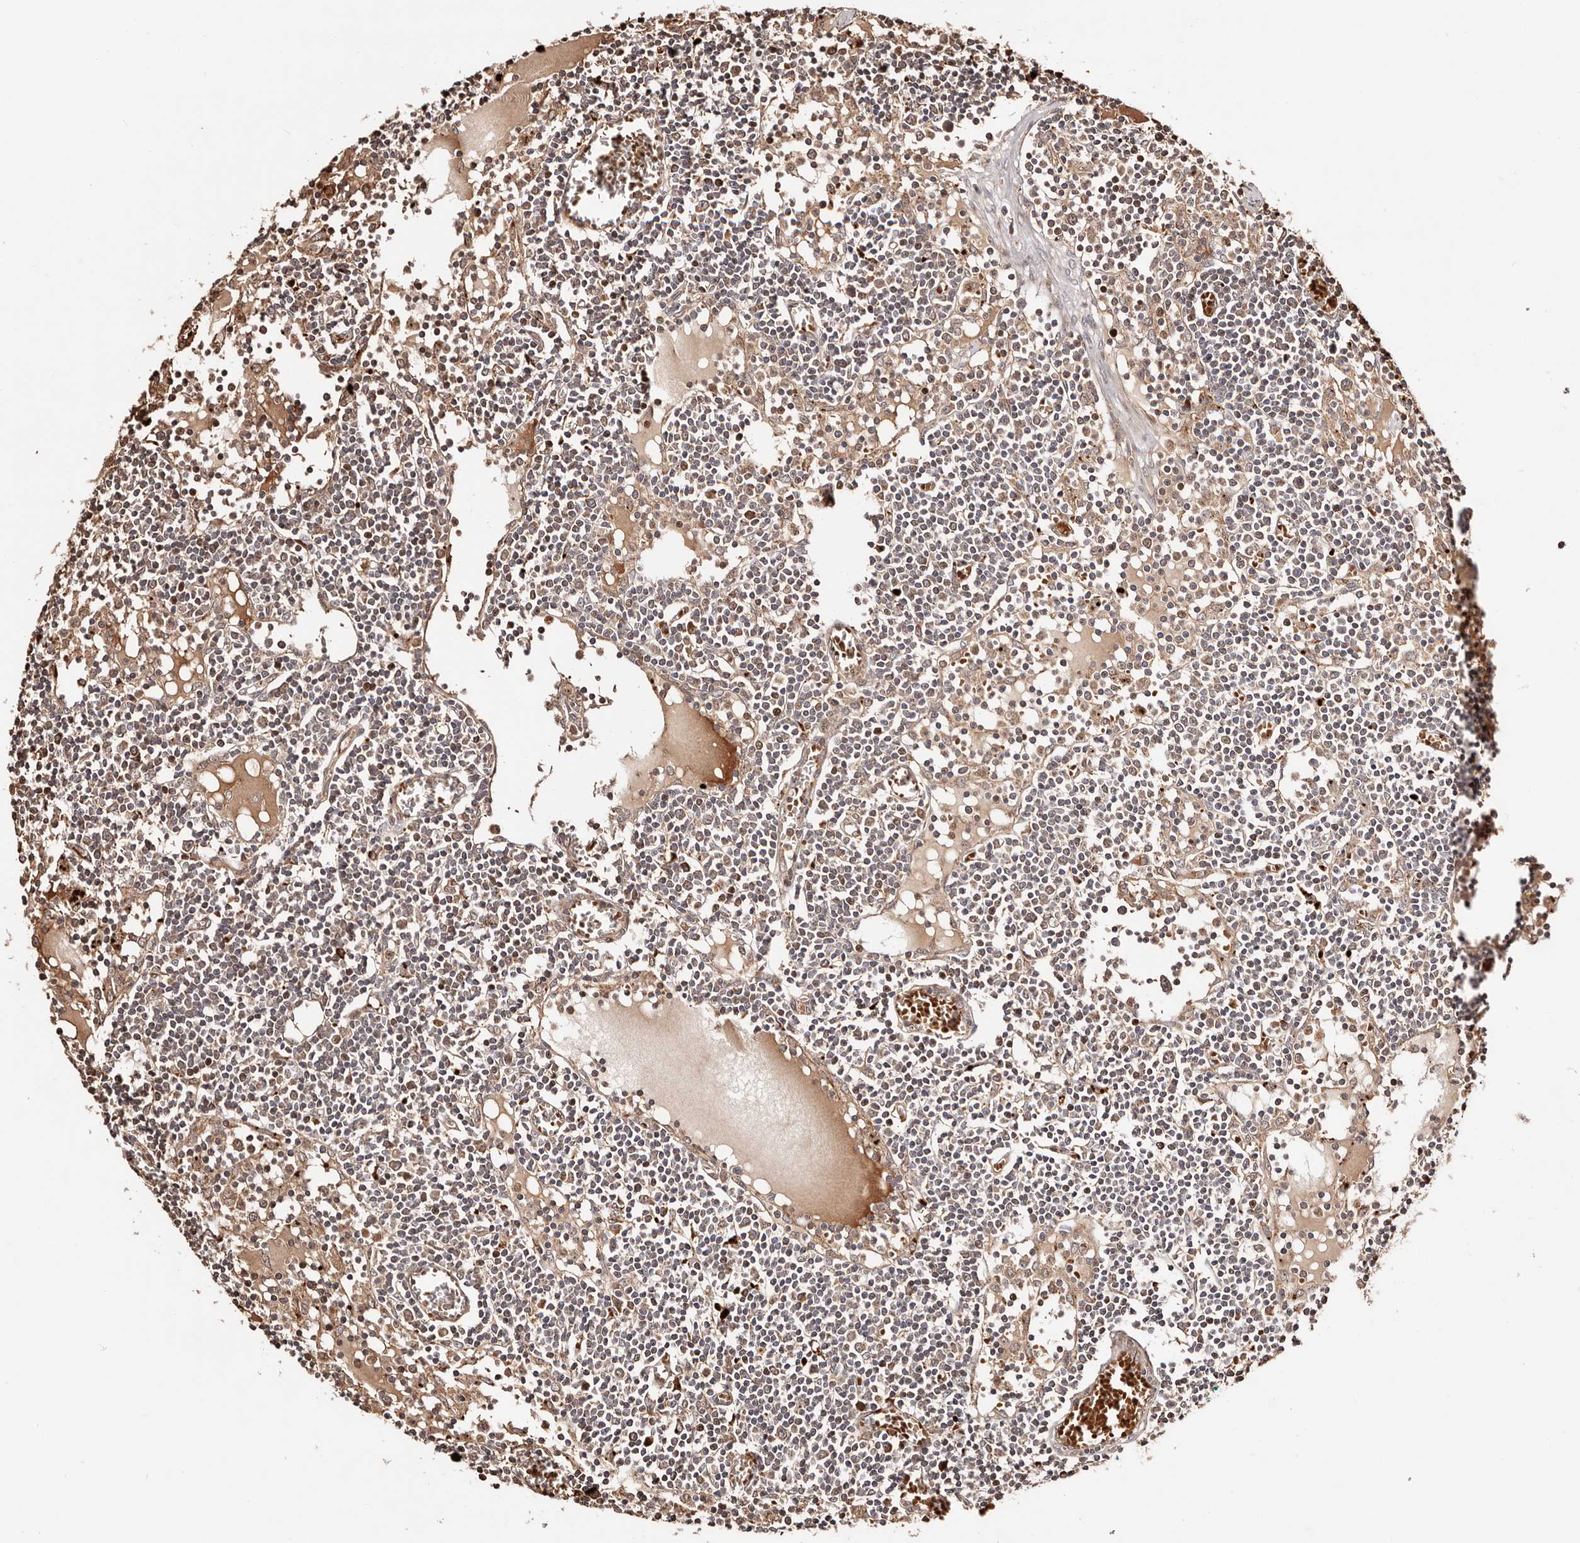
{"staining": {"intensity": "moderate", "quantity": "25%-75%", "location": "cytoplasmic/membranous"}, "tissue": "lymph node", "cell_type": "Germinal center cells", "image_type": "normal", "snomed": [{"axis": "morphology", "description": "Normal tissue, NOS"}, {"axis": "topography", "description": "Lymph node"}], "caption": "The micrograph displays staining of benign lymph node, revealing moderate cytoplasmic/membranous protein positivity (brown color) within germinal center cells.", "gene": "PTPN22", "patient": {"sex": "female", "age": 11}}